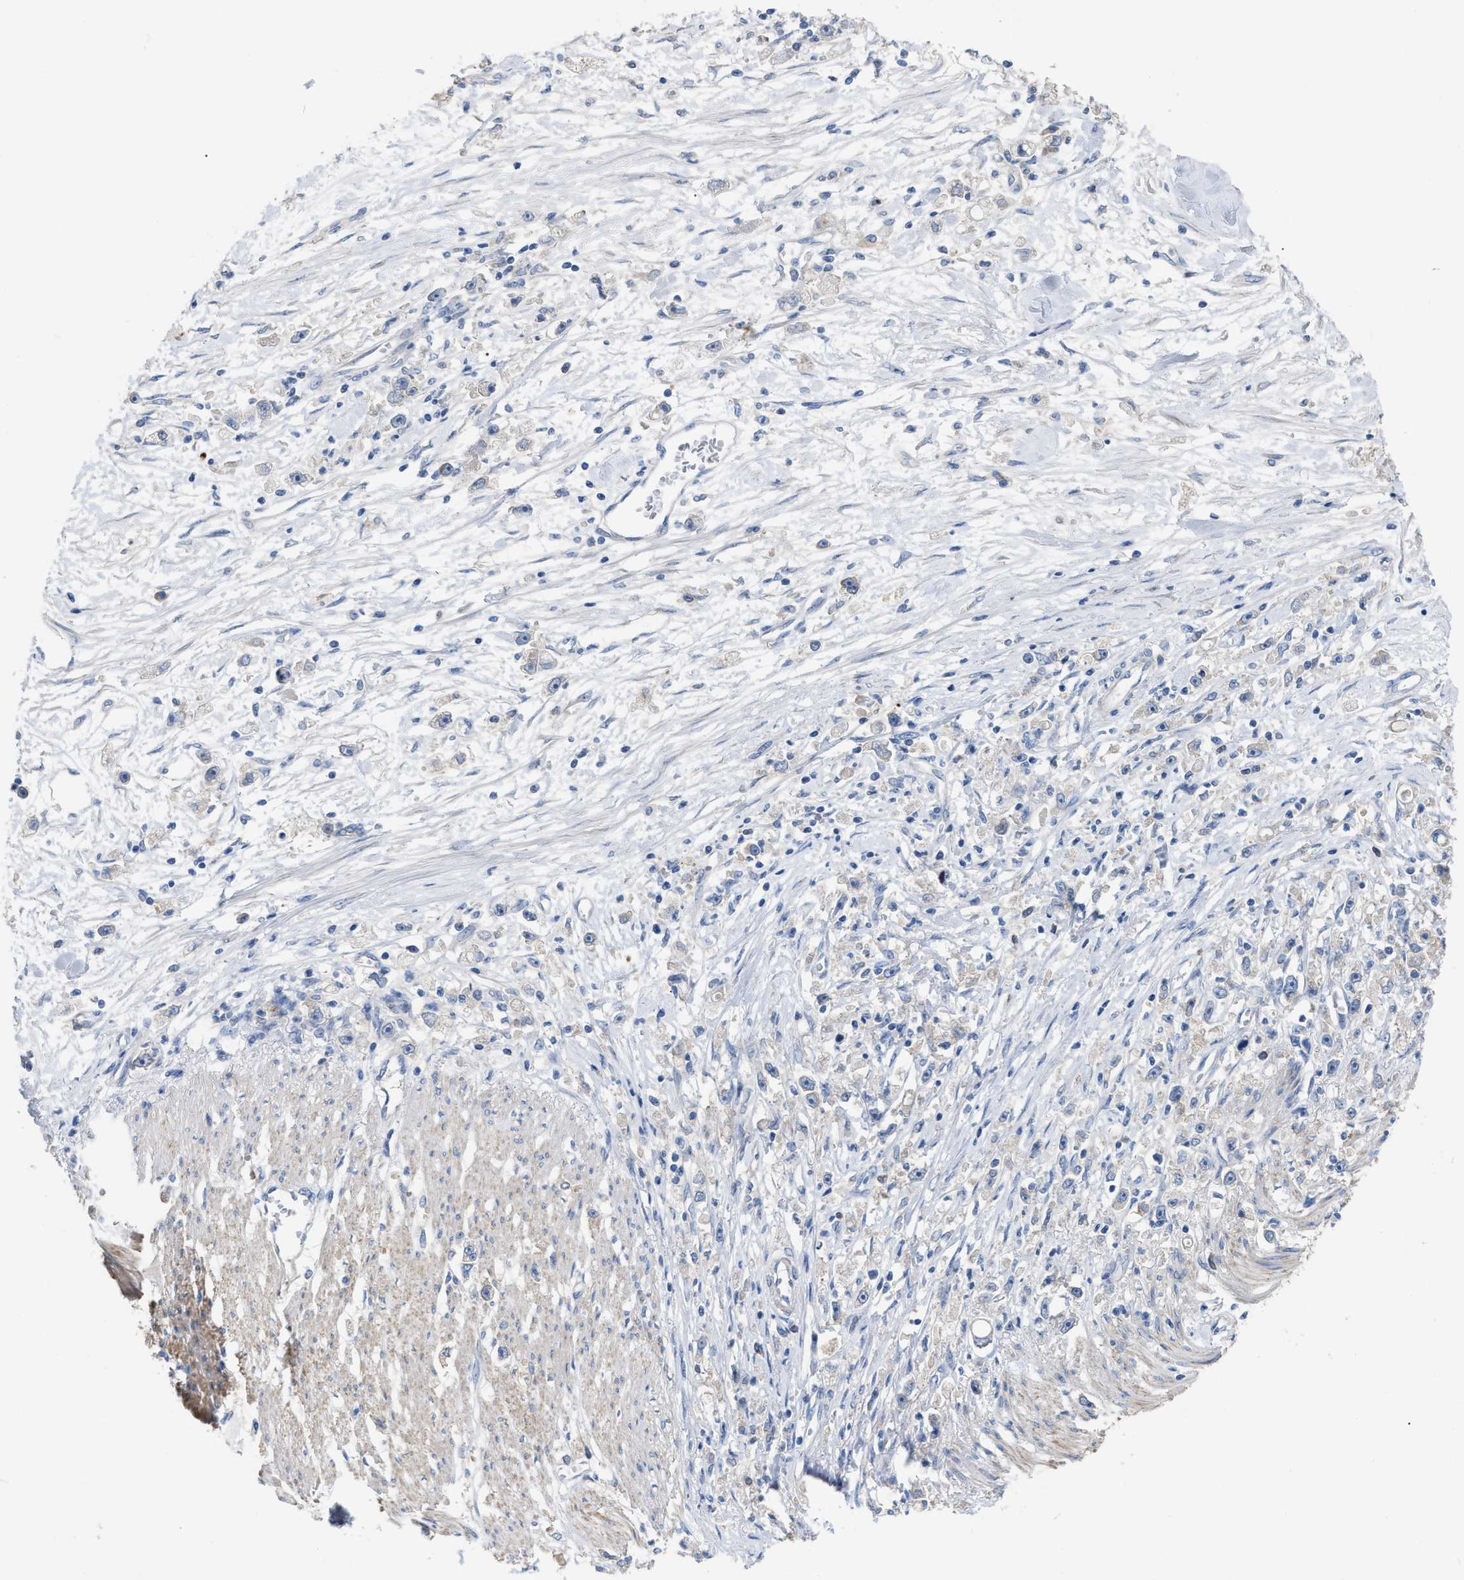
{"staining": {"intensity": "negative", "quantity": "none", "location": "none"}, "tissue": "stomach cancer", "cell_type": "Tumor cells", "image_type": "cancer", "snomed": [{"axis": "morphology", "description": "Adenocarcinoma, NOS"}, {"axis": "topography", "description": "Stomach"}], "caption": "A high-resolution micrograph shows IHC staining of stomach cancer, which reveals no significant expression in tumor cells.", "gene": "DHX58", "patient": {"sex": "female", "age": 59}}